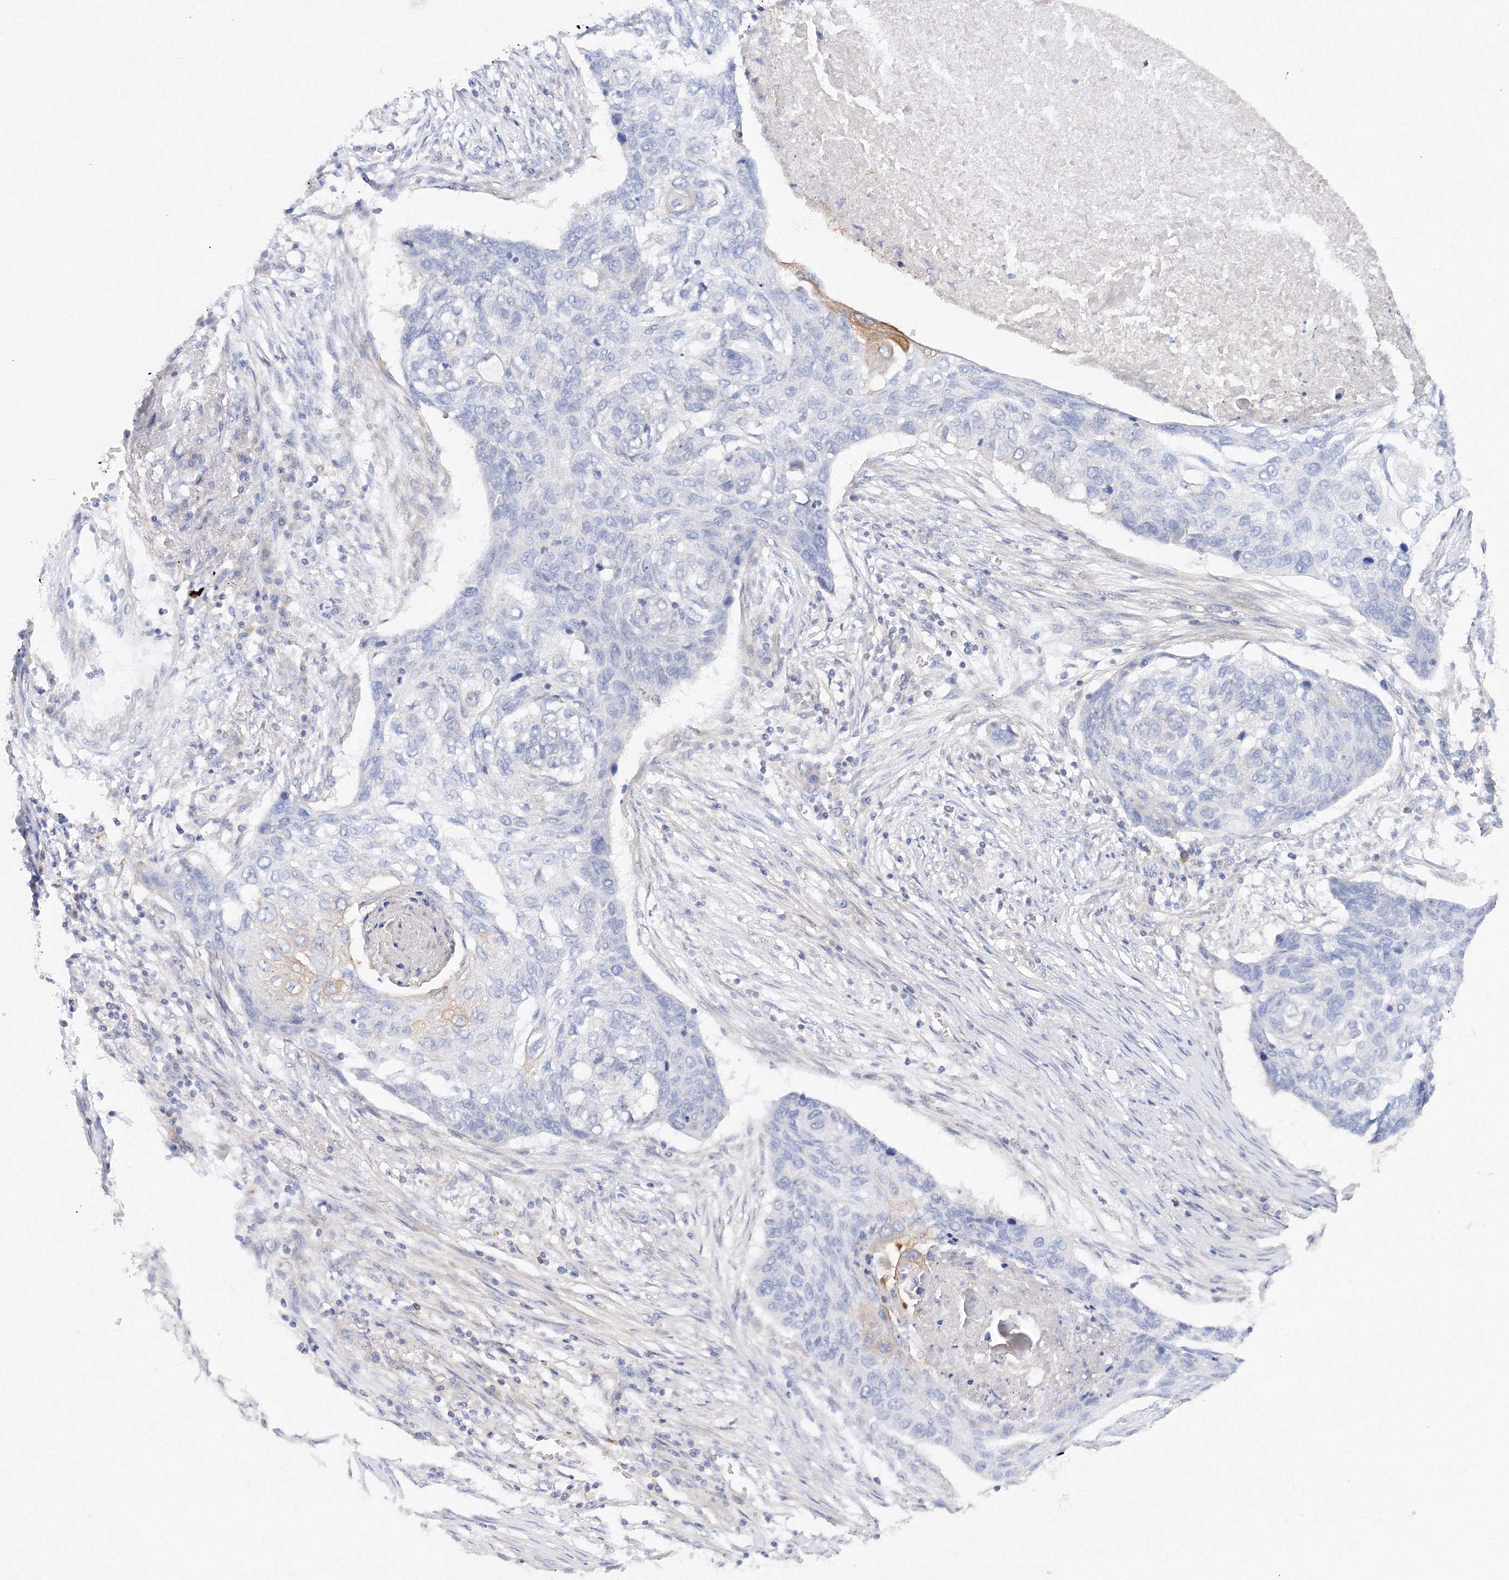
{"staining": {"intensity": "negative", "quantity": "none", "location": "none"}, "tissue": "lung cancer", "cell_type": "Tumor cells", "image_type": "cancer", "snomed": [{"axis": "morphology", "description": "Squamous cell carcinoma, NOS"}, {"axis": "topography", "description": "Lung"}], "caption": "Immunohistochemical staining of human lung cancer (squamous cell carcinoma) displays no significant expression in tumor cells. (DAB (3,3'-diaminobenzidine) immunohistochemistry, high magnification).", "gene": "DIS3L2", "patient": {"sex": "female", "age": 63}}